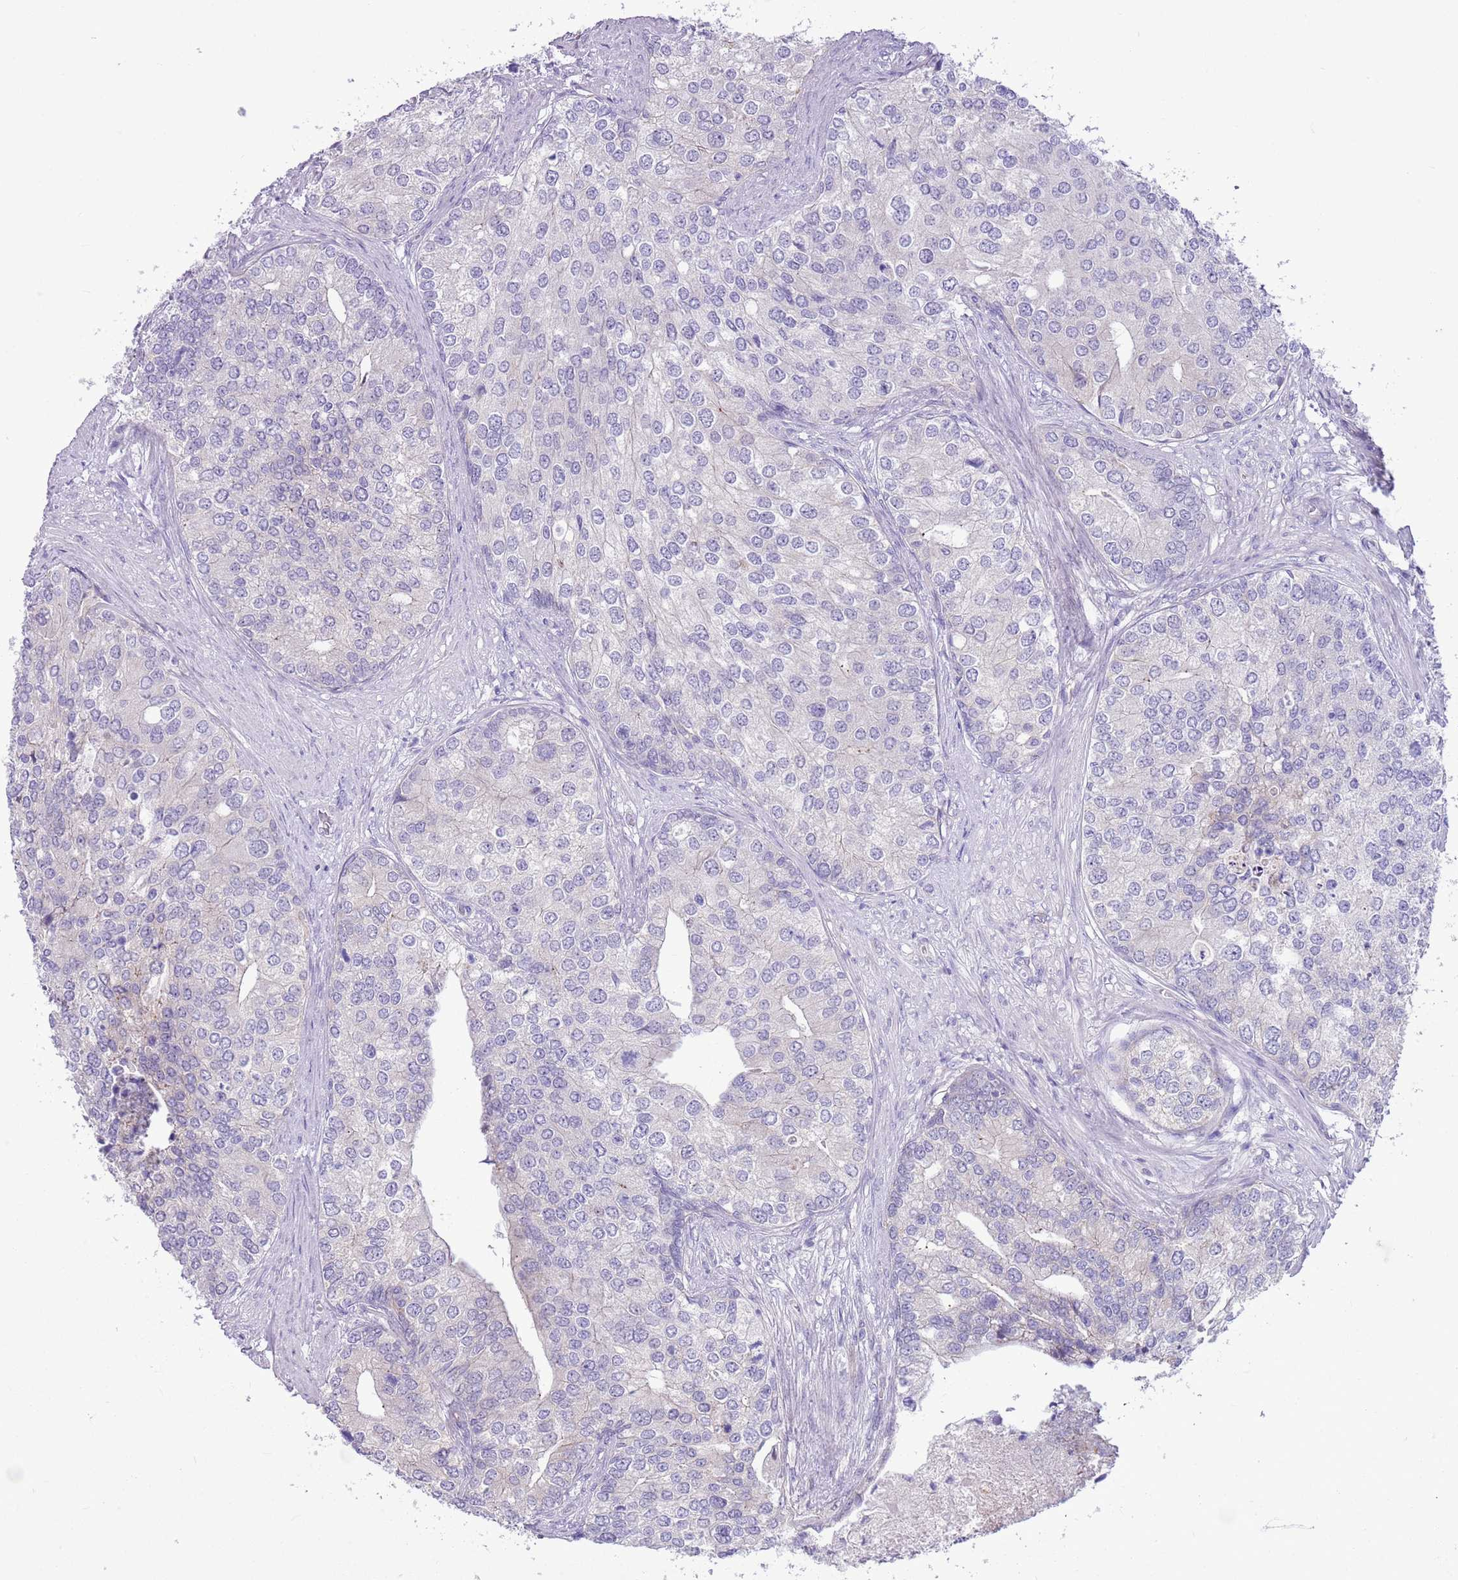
{"staining": {"intensity": "weak", "quantity": "25%-75%", "location": "cytoplasmic/membranous"}, "tissue": "prostate cancer", "cell_type": "Tumor cells", "image_type": "cancer", "snomed": [{"axis": "morphology", "description": "Adenocarcinoma, High grade"}, {"axis": "topography", "description": "Prostate"}], "caption": "The photomicrograph exhibits staining of prostate high-grade adenocarcinoma, revealing weak cytoplasmic/membranous protein positivity (brown color) within tumor cells. The staining is performed using DAB brown chromogen to label protein expression. The nuclei are counter-stained blue using hematoxylin.", "gene": "PARP8", "patient": {"sex": "male", "age": 62}}